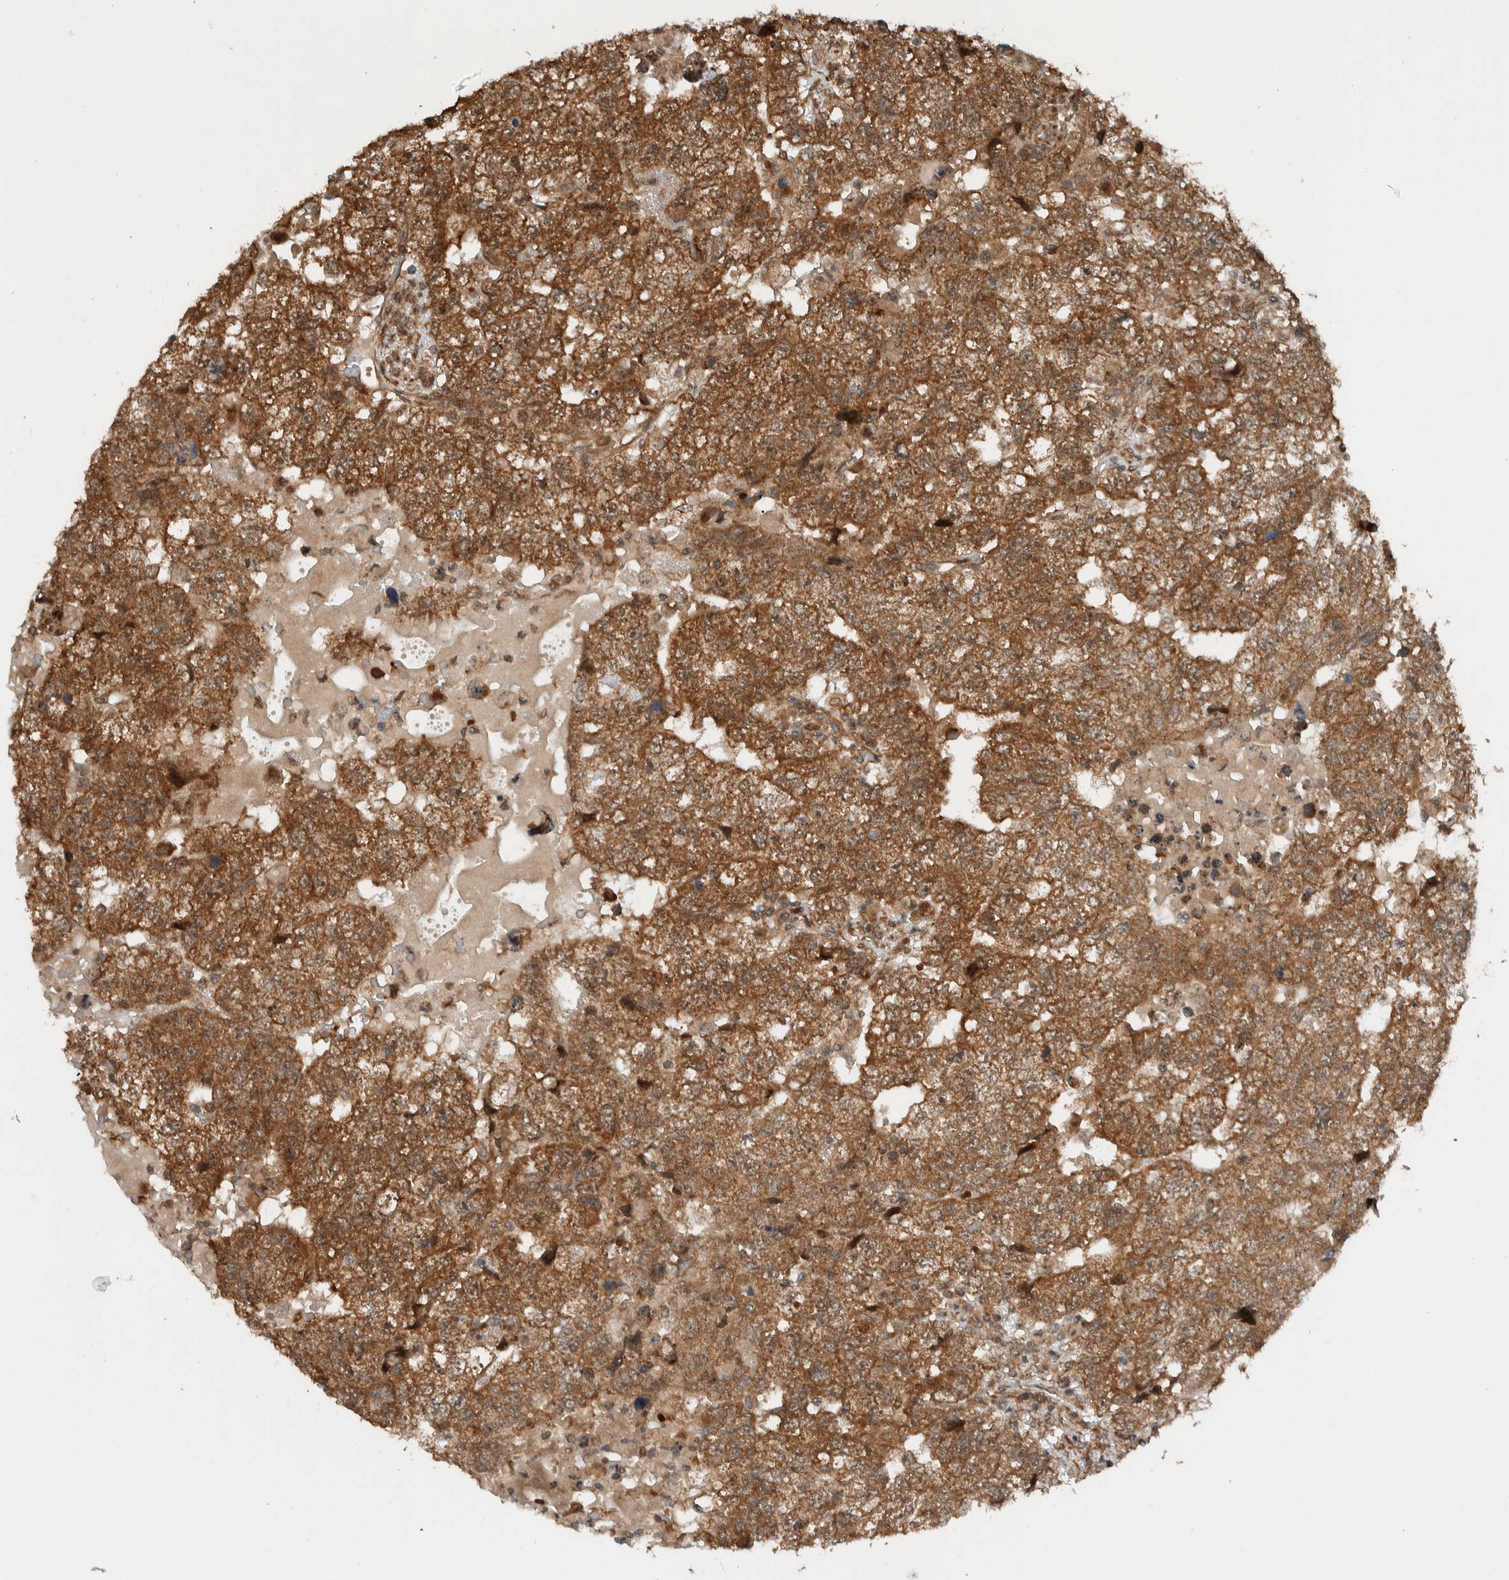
{"staining": {"intensity": "moderate", "quantity": ">75%", "location": "cytoplasmic/membranous"}, "tissue": "testis cancer", "cell_type": "Tumor cells", "image_type": "cancer", "snomed": [{"axis": "morphology", "description": "Carcinoma, Embryonal, NOS"}, {"axis": "topography", "description": "Testis"}], "caption": "This is a micrograph of immunohistochemistry (IHC) staining of embryonal carcinoma (testis), which shows moderate positivity in the cytoplasmic/membranous of tumor cells.", "gene": "KLHL6", "patient": {"sex": "male", "age": 36}}